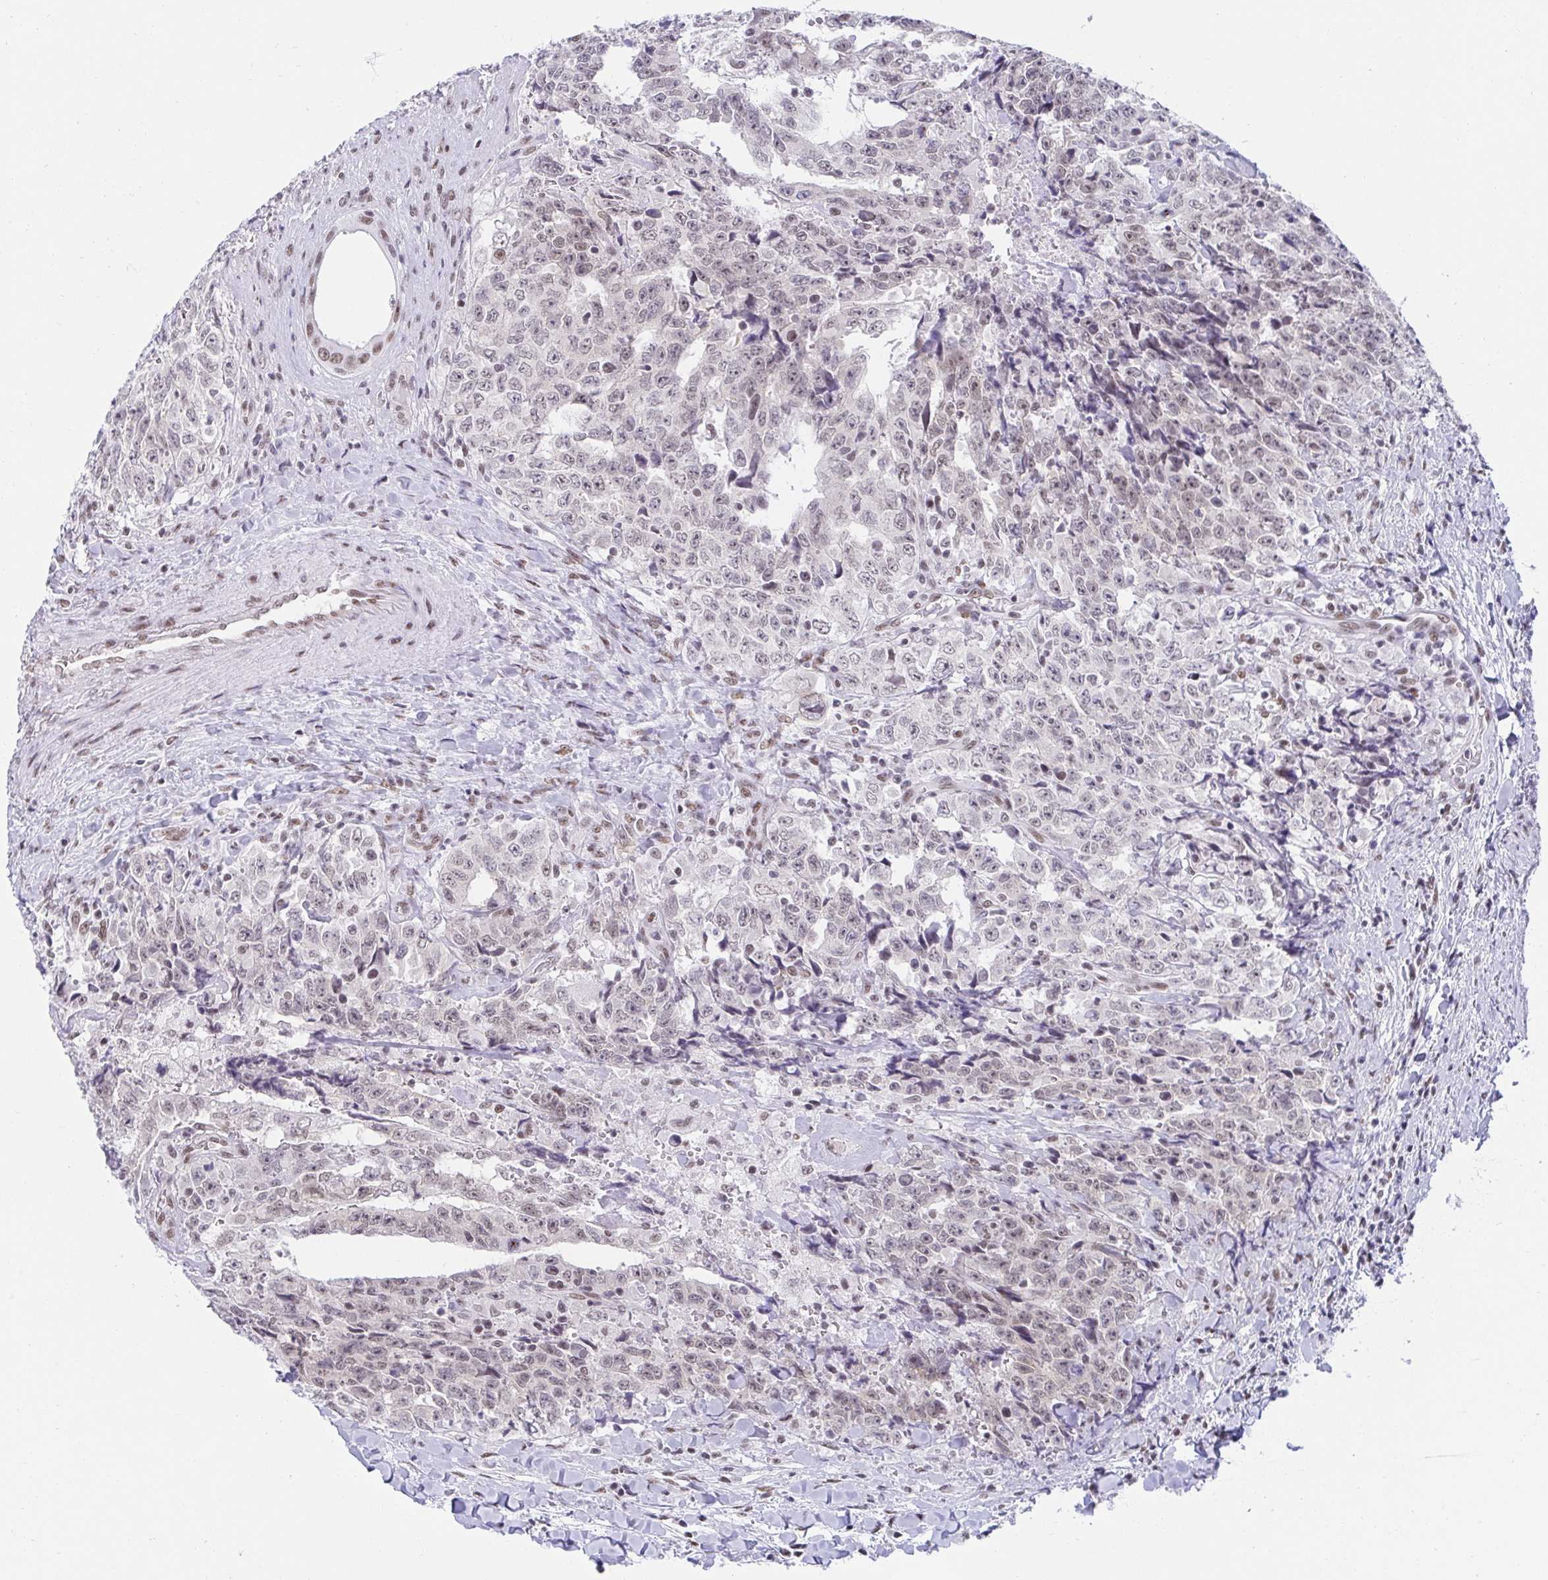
{"staining": {"intensity": "weak", "quantity": "25%-75%", "location": "nuclear"}, "tissue": "testis cancer", "cell_type": "Tumor cells", "image_type": "cancer", "snomed": [{"axis": "morphology", "description": "Carcinoma, Embryonal, NOS"}, {"axis": "topography", "description": "Testis"}], "caption": "This photomicrograph reveals testis embryonal carcinoma stained with immunohistochemistry to label a protein in brown. The nuclear of tumor cells show weak positivity for the protein. Nuclei are counter-stained blue.", "gene": "SLC7A10", "patient": {"sex": "male", "age": 24}}